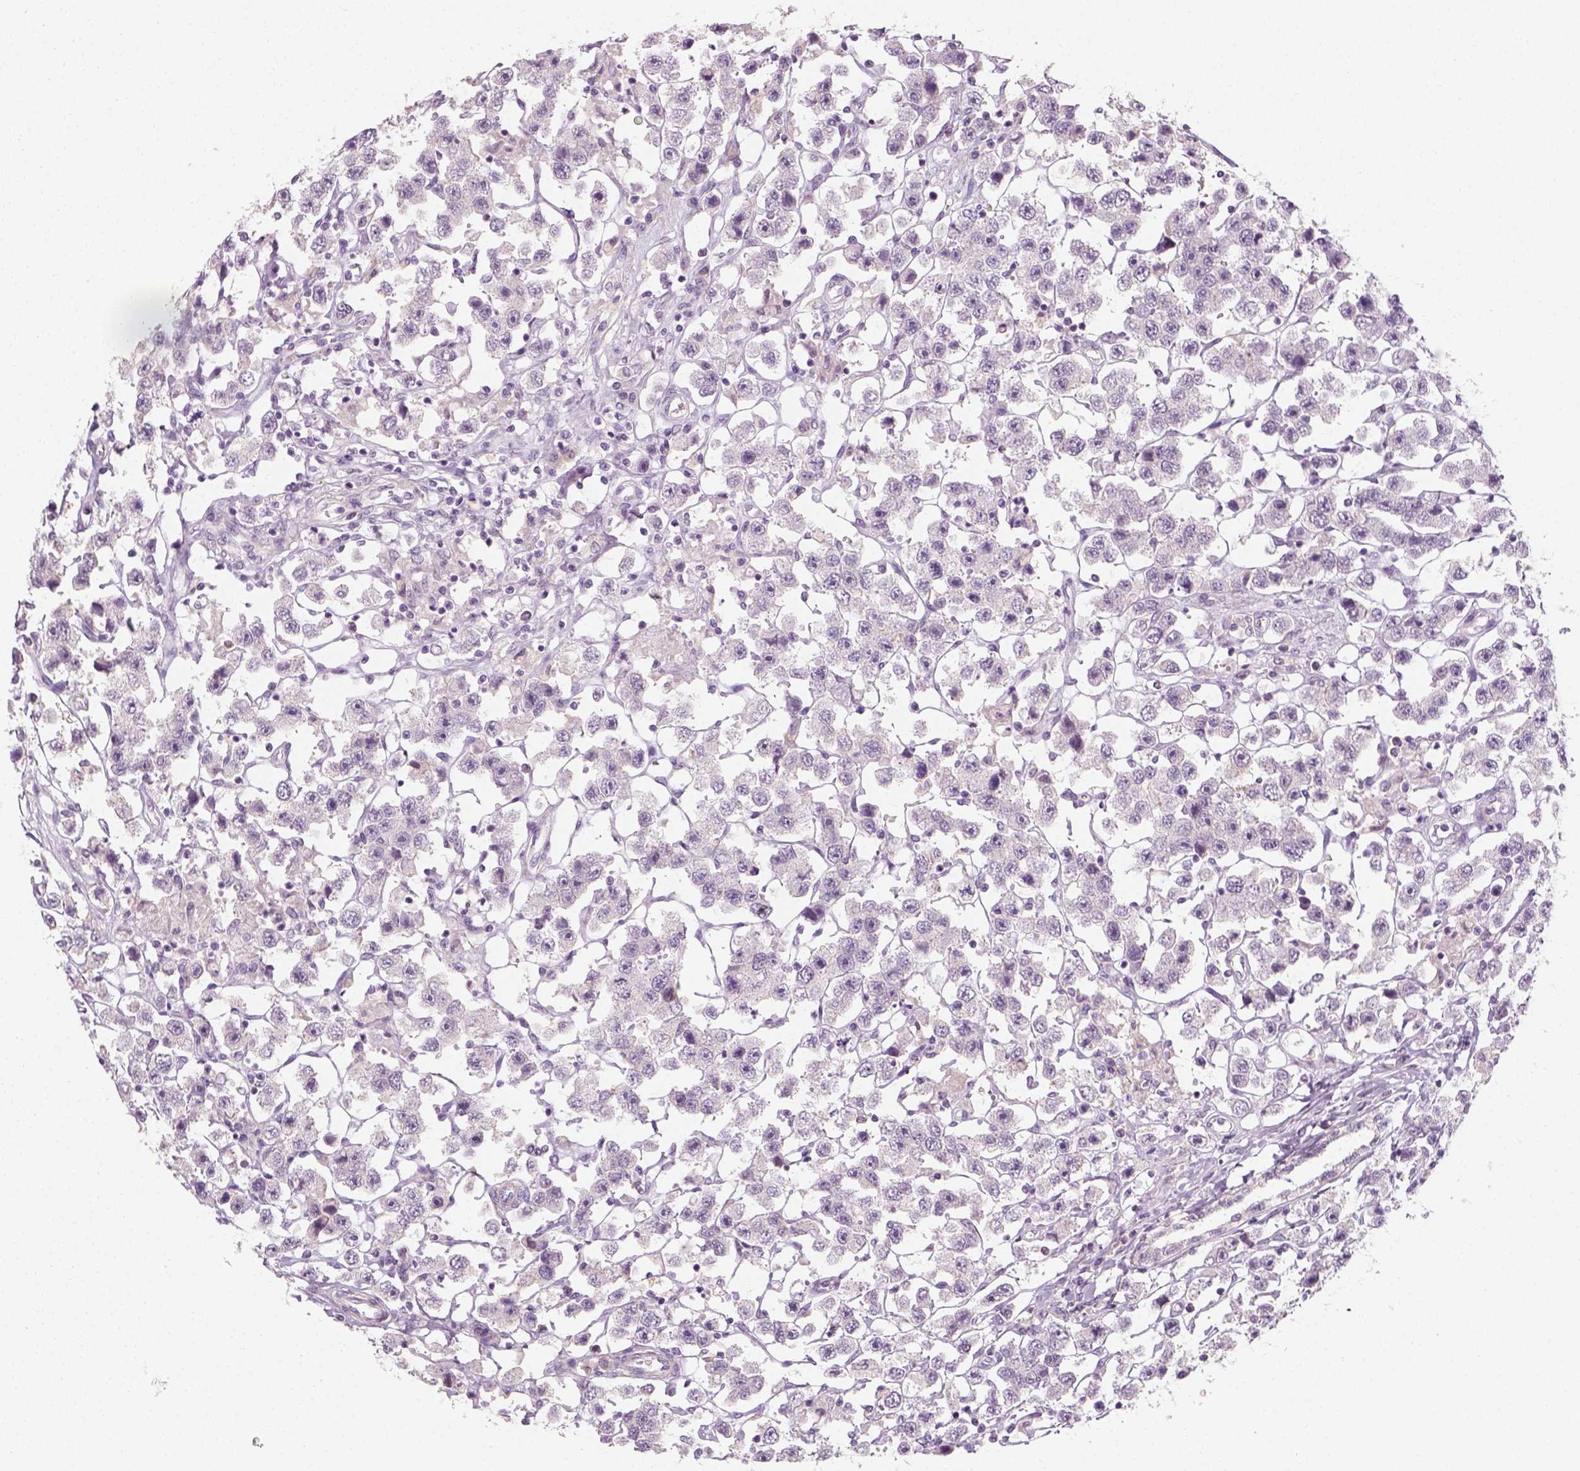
{"staining": {"intensity": "negative", "quantity": "none", "location": "none"}, "tissue": "testis cancer", "cell_type": "Tumor cells", "image_type": "cancer", "snomed": [{"axis": "morphology", "description": "Seminoma, NOS"}, {"axis": "topography", "description": "Testis"}], "caption": "Immunohistochemistry photomicrograph of human testis cancer (seminoma) stained for a protein (brown), which reveals no expression in tumor cells.", "gene": "FAM163B", "patient": {"sex": "male", "age": 45}}